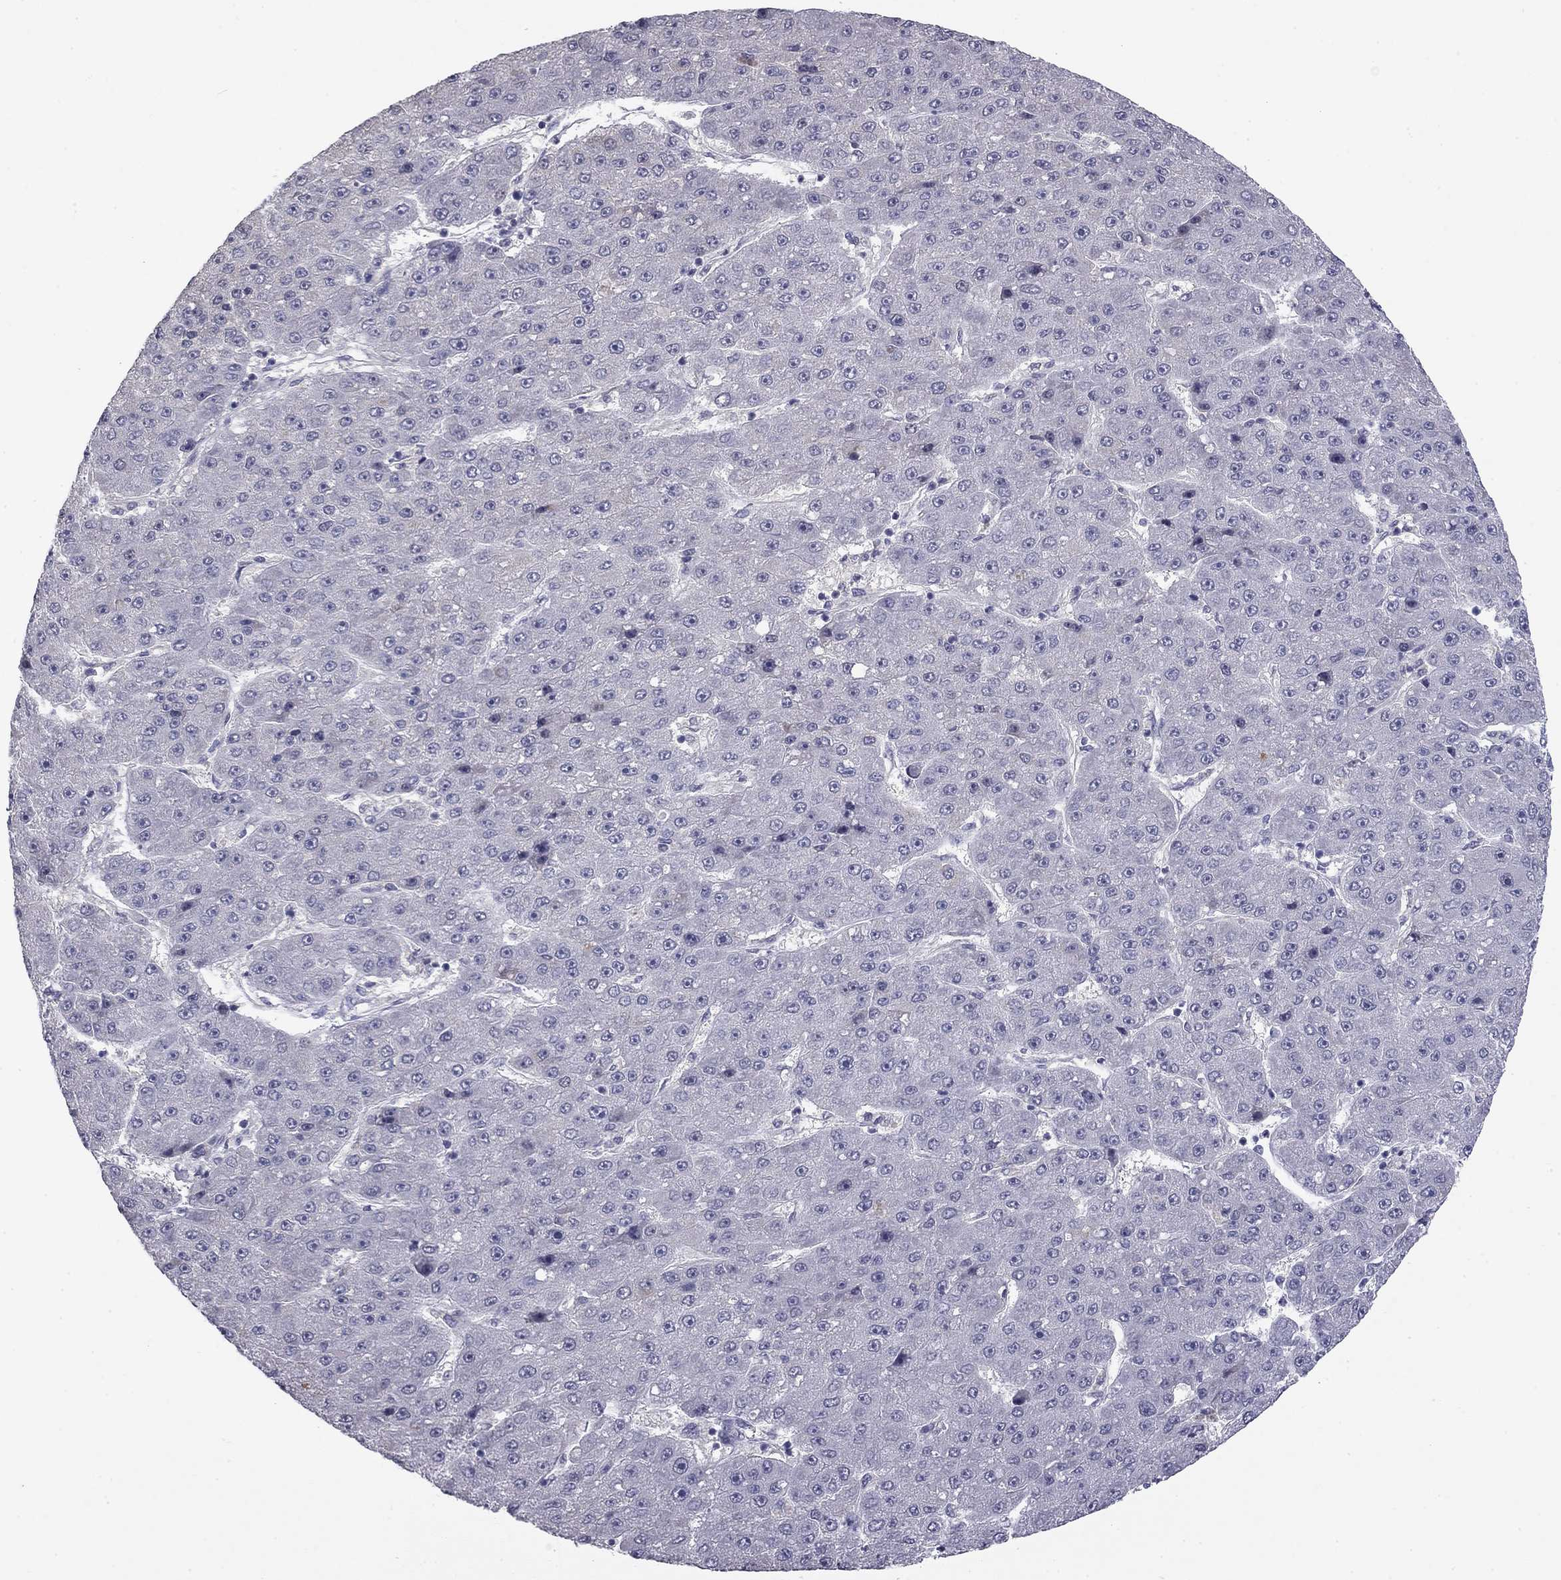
{"staining": {"intensity": "negative", "quantity": "none", "location": "none"}, "tissue": "liver cancer", "cell_type": "Tumor cells", "image_type": "cancer", "snomed": [{"axis": "morphology", "description": "Carcinoma, Hepatocellular, NOS"}, {"axis": "topography", "description": "Liver"}], "caption": "The micrograph reveals no staining of tumor cells in liver cancer (hepatocellular carcinoma).", "gene": "PRRT2", "patient": {"sex": "male", "age": 67}}